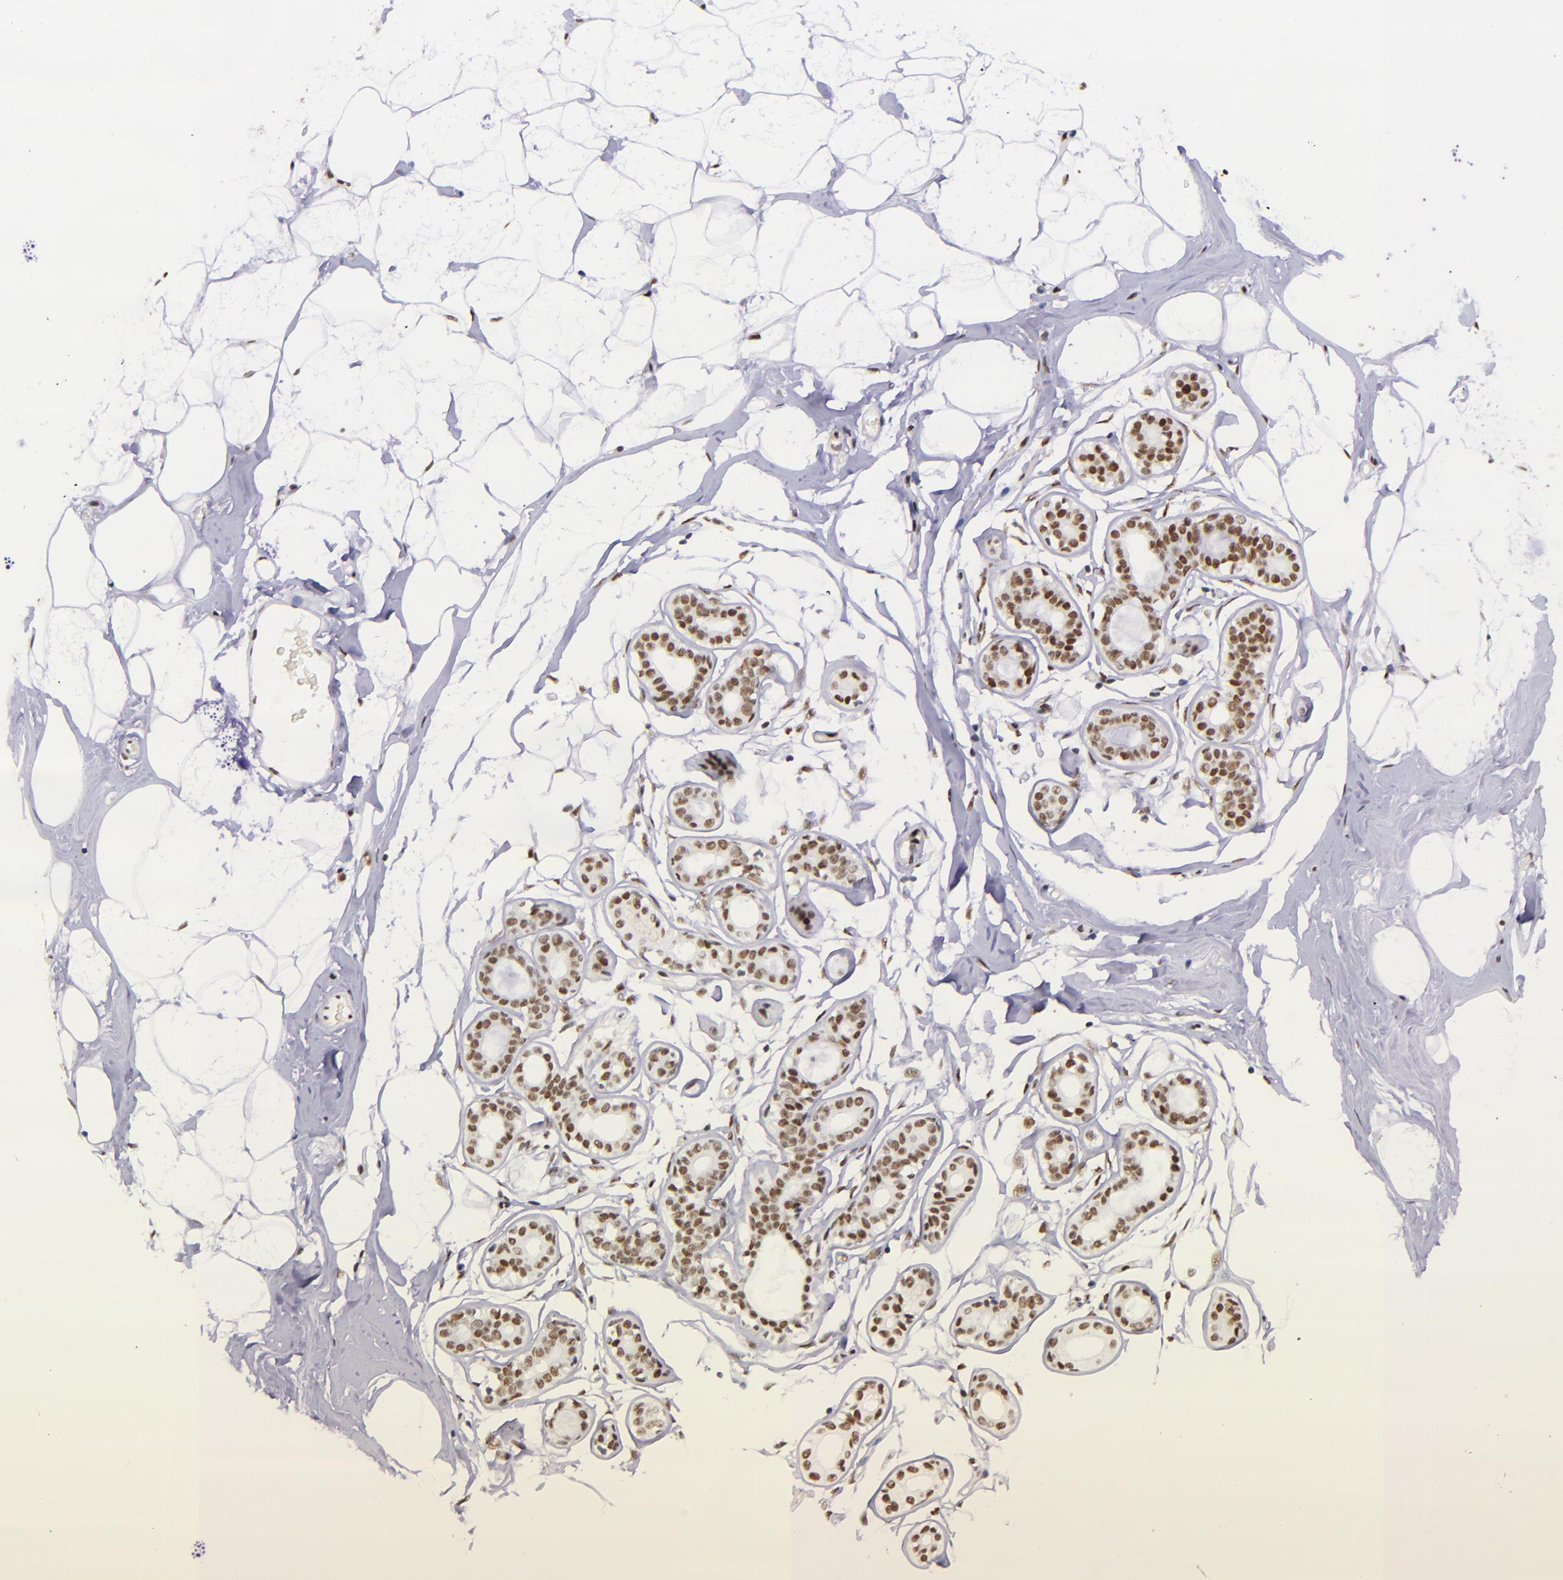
{"staining": {"intensity": "strong", "quantity": ">75%", "location": "nuclear"}, "tissue": "breast", "cell_type": "Adipocytes", "image_type": "normal", "snomed": [{"axis": "morphology", "description": "Normal tissue, NOS"}, {"axis": "morphology", "description": "Fibrosis, NOS"}, {"axis": "topography", "description": "Breast"}], "caption": "The immunohistochemical stain highlights strong nuclear staining in adipocytes of normal breast.", "gene": "GPKOW", "patient": {"sex": "female", "age": 39}}